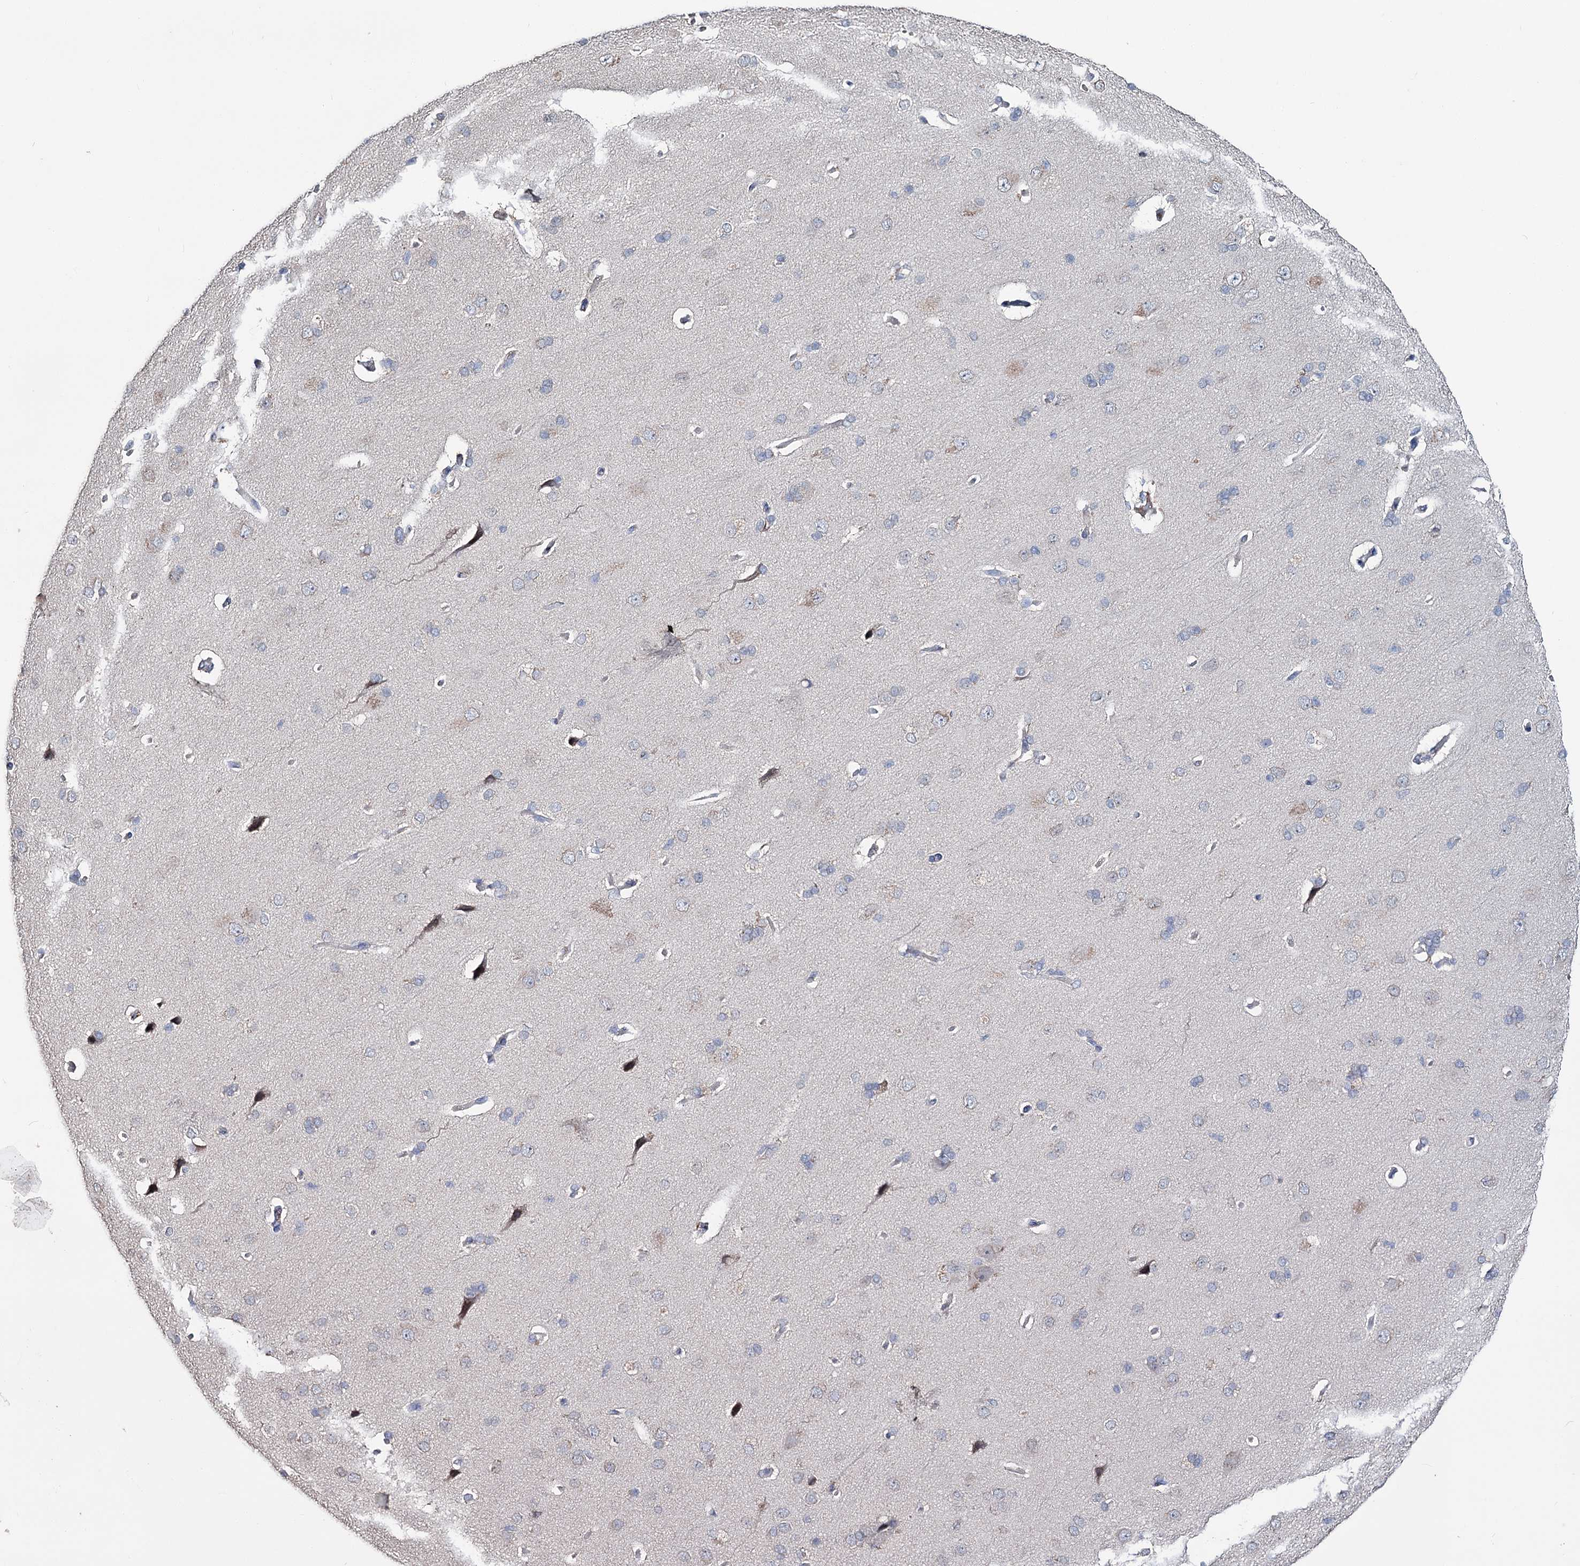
{"staining": {"intensity": "negative", "quantity": "none", "location": "none"}, "tissue": "cerebral cortex", "cell_type": "Endothelial cells", "image_type": "normal", "snomed": [{"axis": "morphology", "description": "Normal tissue, NOS"}, {"axis": "topography", "description": "Cerebral cortex"}], "caption": "Immunohistochemistry micrograph of normal human cerebral cortex stained for a protein (brown), which displays no staining in endothelial cells.", "gene": "EPB41L5", "patient": {"sex": "male", "age": 62}}